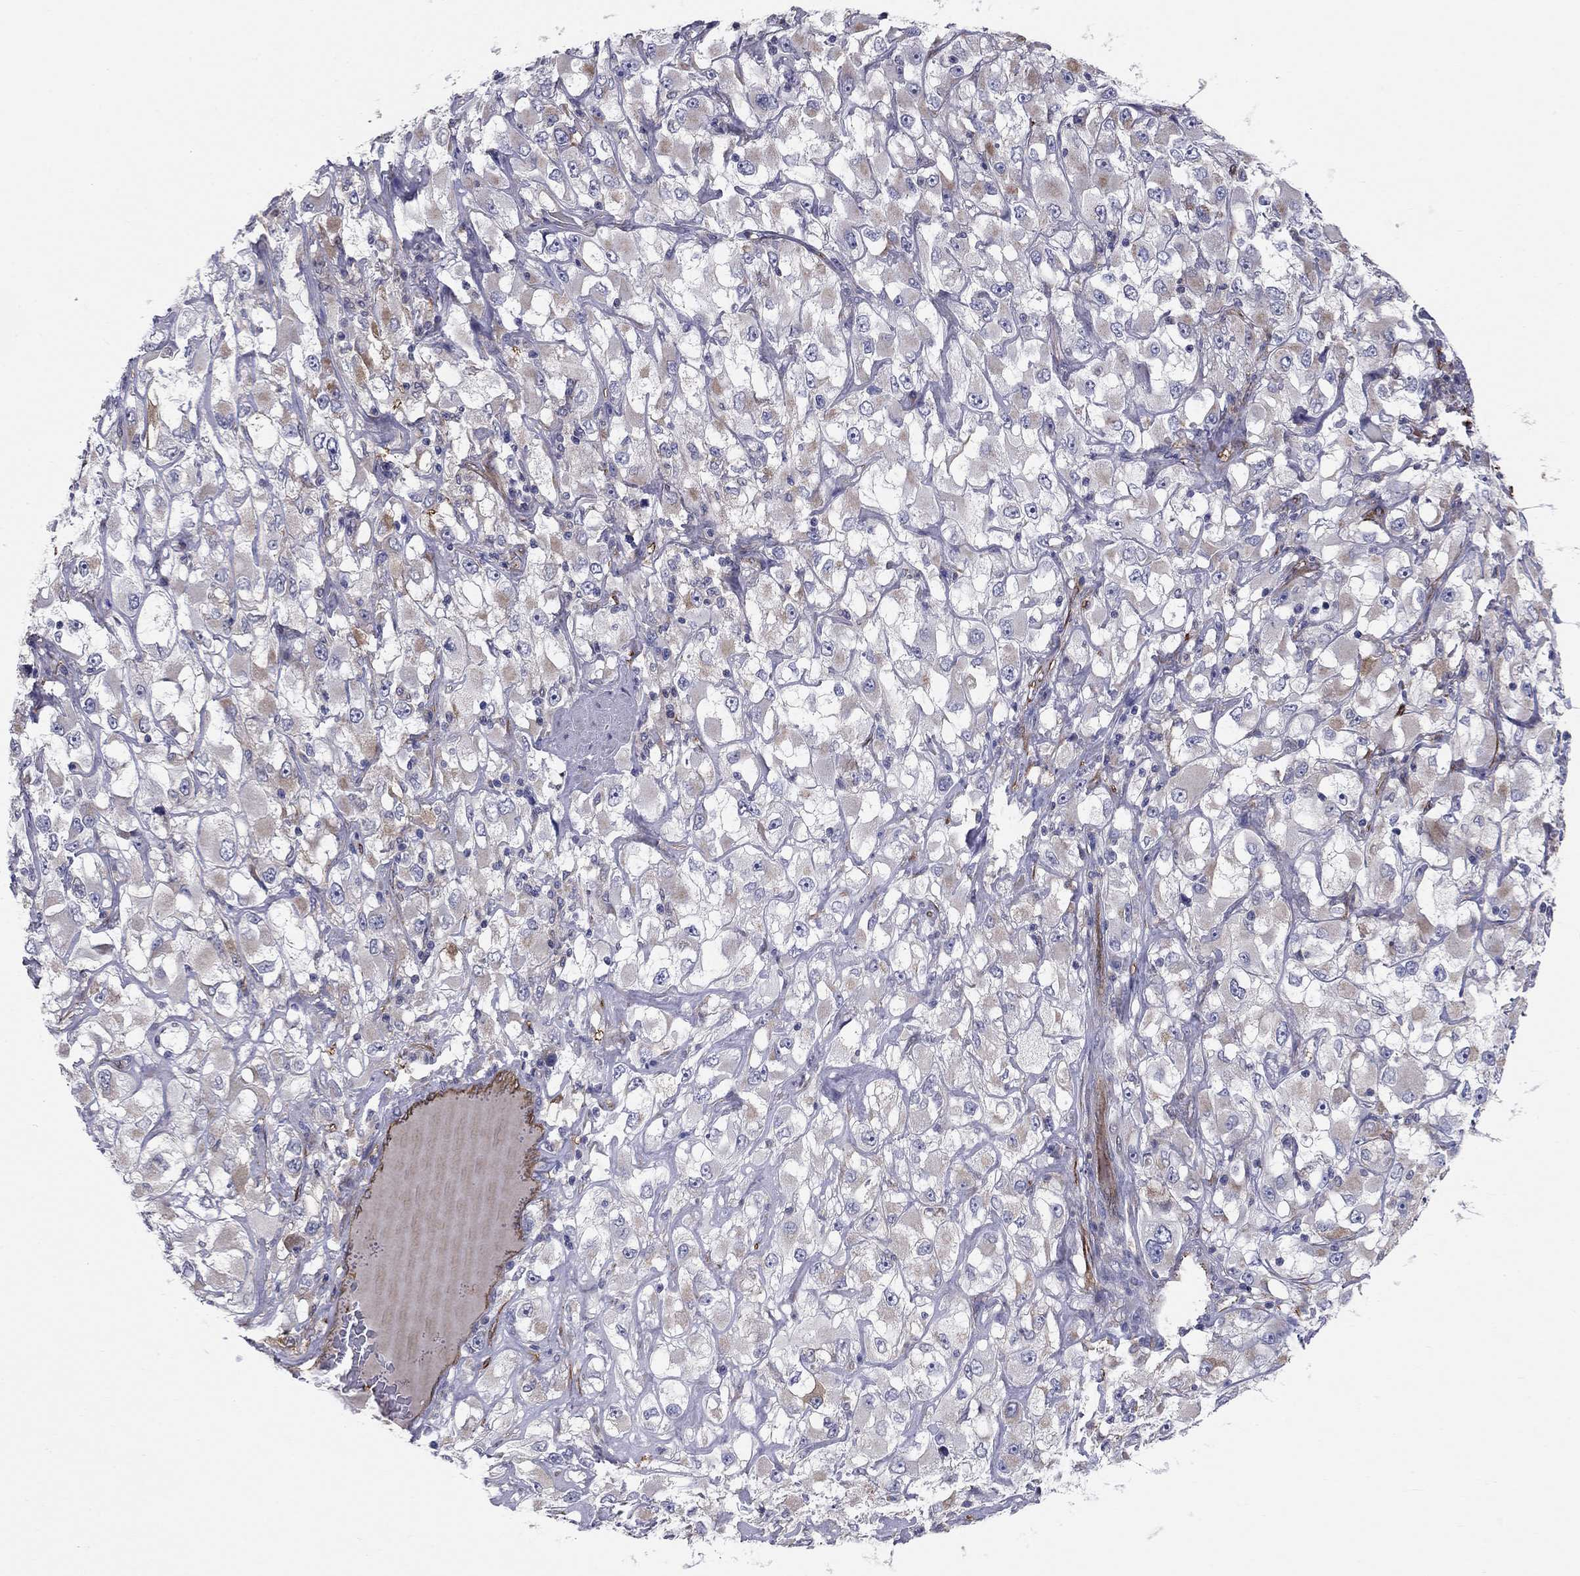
{"staining": {"intensity": "negative", "quantity": "none", "location": "none"}, "tissue": "renal cancer", "cell_type": "Tumor cells", "image_type": "cancer", "snomed": [{"axis": "morphology", "description": "Adenocarcinoma, NOS"}, {"axis": "topography", "description": "Kidney"}], "caption": "Immunohistochemical staining of human renal cancer exhibits no significant positivity in tumor cells. (DAB IHC visualized using brightfield microscopy, high magnification).", "gene": "EMP2", "patient": {"sex": "female", "age": 52}}